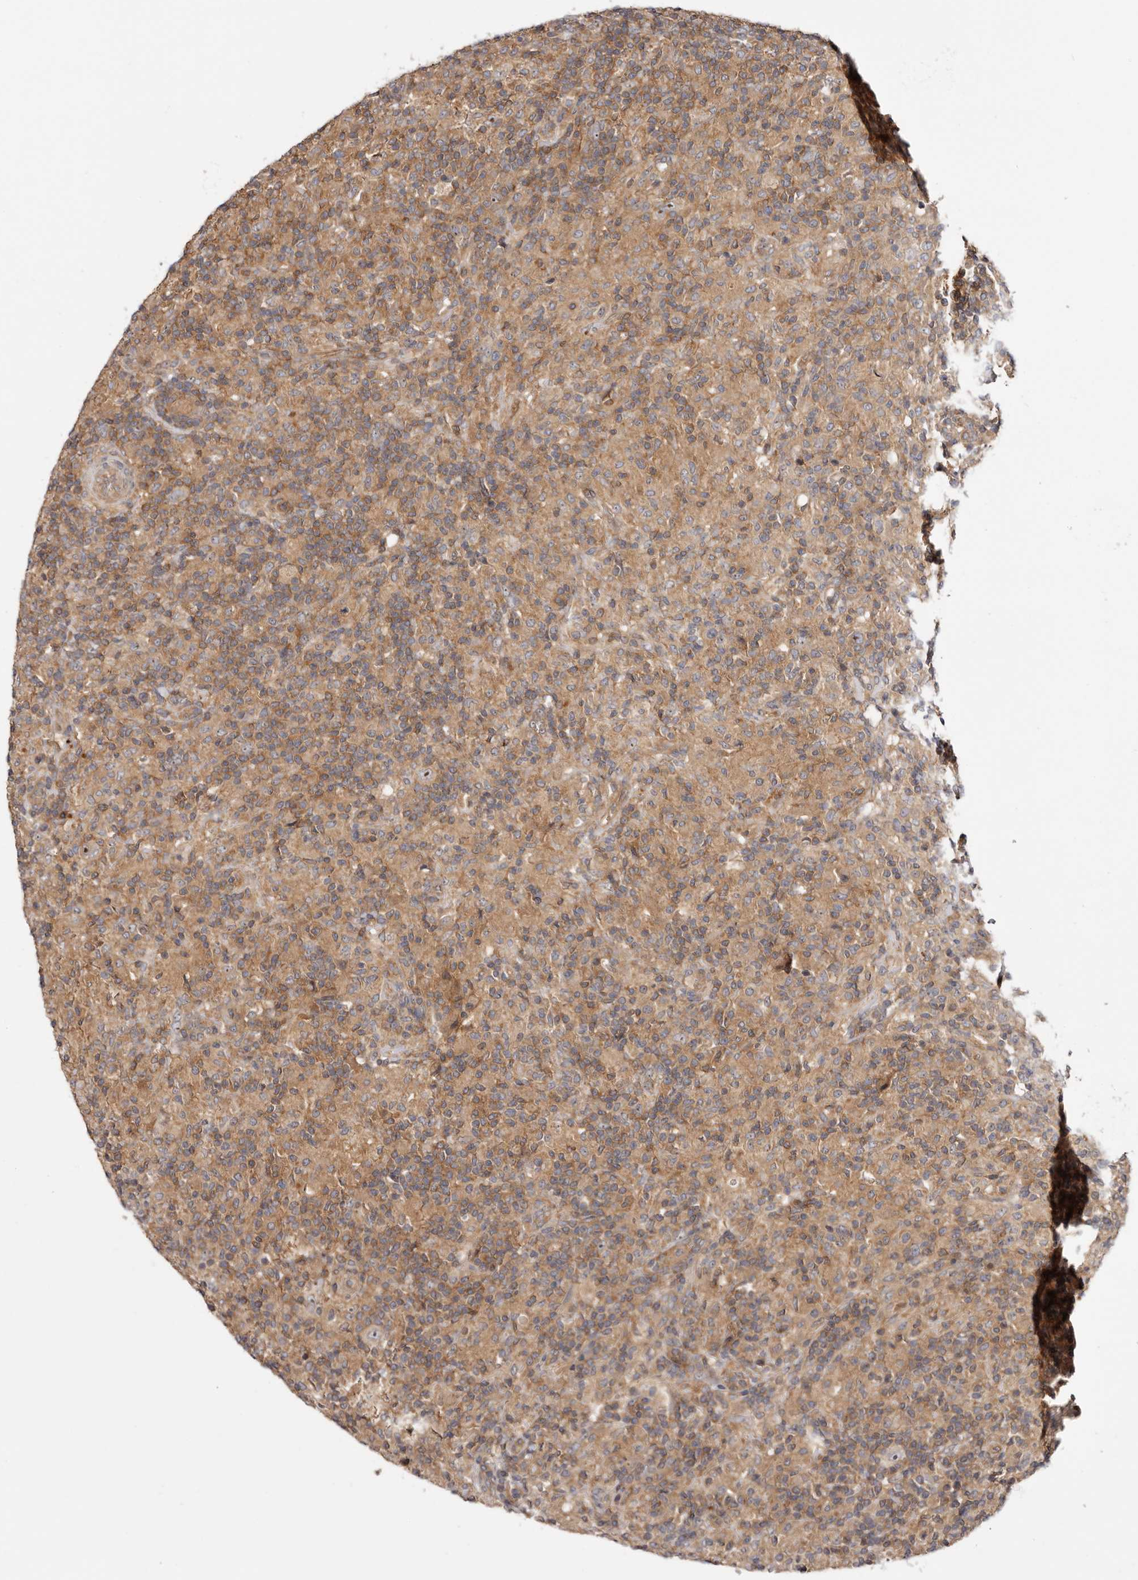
{"staining": {"intensity": "moderate", "quantity": "<25%", "location": "nuclear"}, "tissue": "lymphoma", "cell_type": "Tumor cells", "image_type": "cancer", "snomed": [{"axis": "morphology", "description": "Hodgkin's disease, NOS"}, {"axis": "topography", "description": "Lymph node"}], "caption": "Hodgkin's disease tissue displays moderate nuclear staining in about <25% of tumor cells Nuclei are stained in blue.", "gene": "PANK4", "patient": {"sex": "male", "age": 70}}